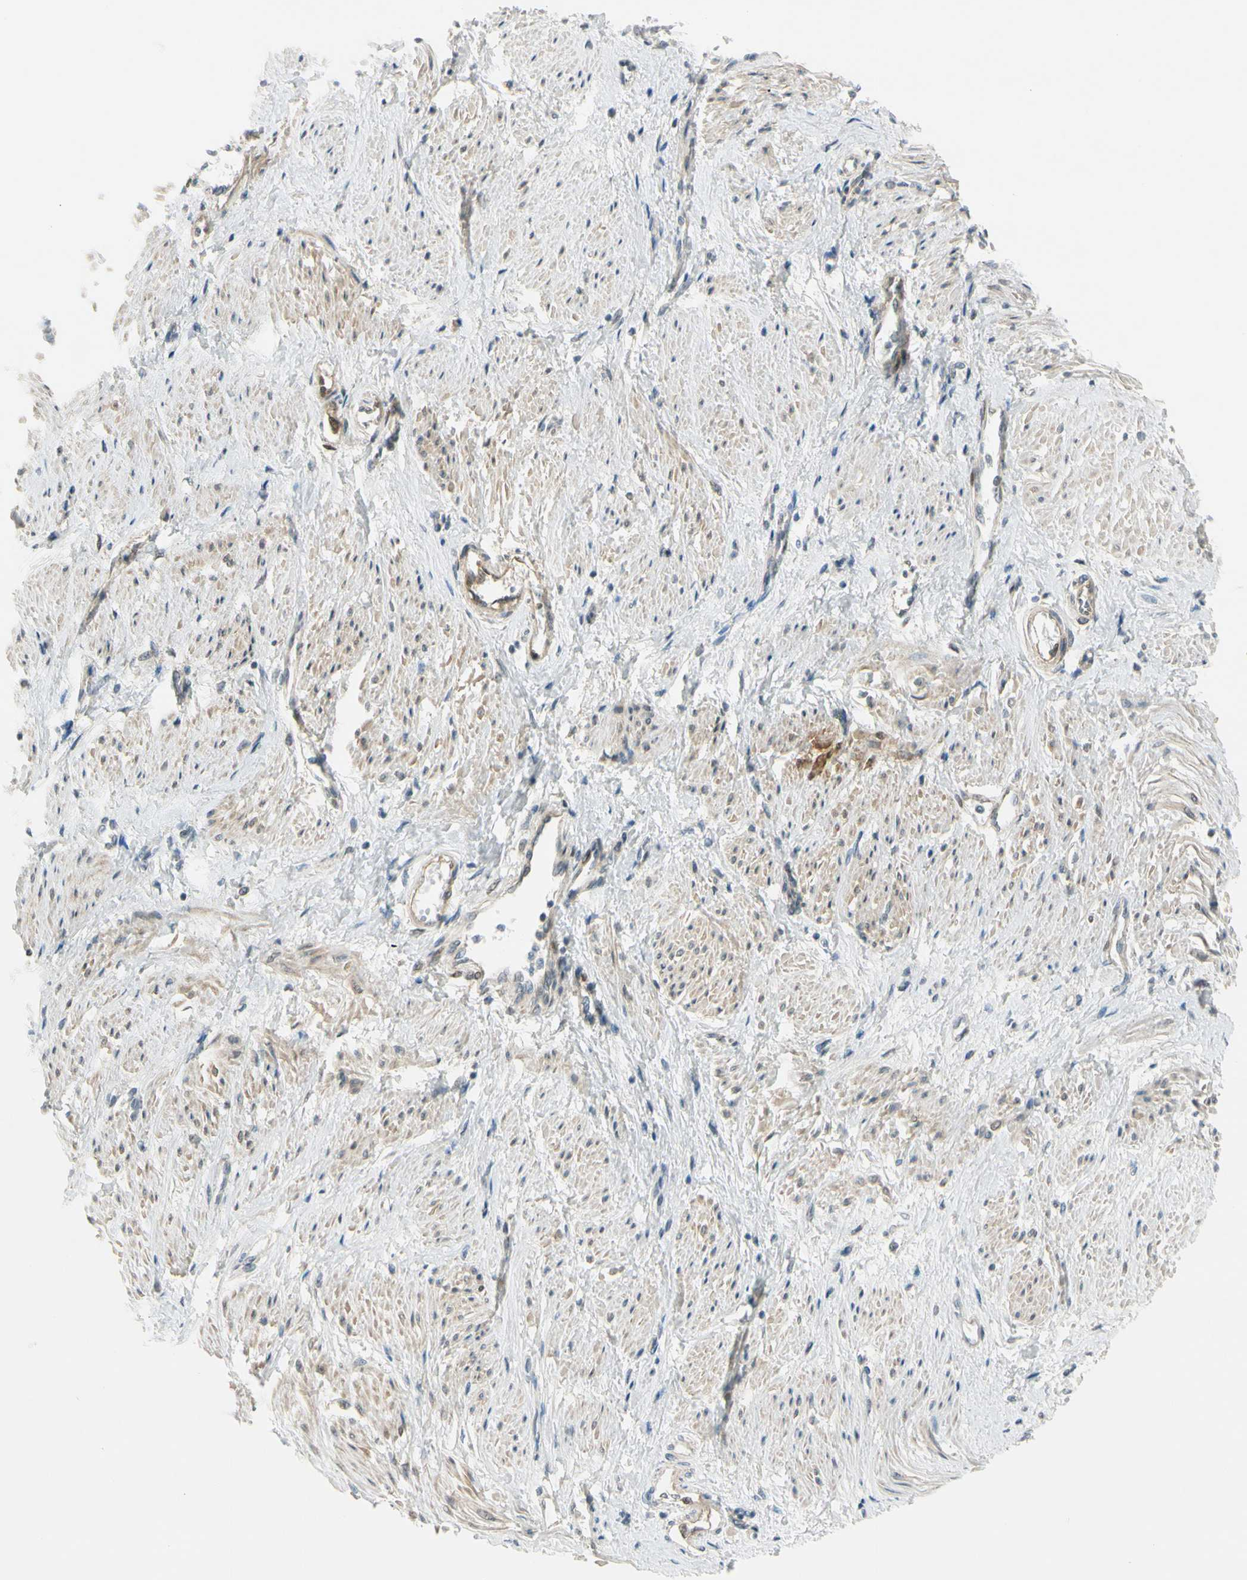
{"staining": {"intensity": "moderate", "quantity": "<25%", "location": "cytoplasmic/membranous"}, "tissue": "smooth muscle", "cell_type": "Smooth muscle cells", "image_type": "normal", "snomed": [{"axis": "morphology", "description": "Normal tissue, NOS"}, {"axis": "topography", "description": "Smooth muscle"}, {"axis": "topography", "description": "Uterus"}], "caption": "Smooth muscle stained for a protein exhibits moderate cytoplasmic/membranous positivity in smooth muscle cells. Nuclei are stained in blue.", "gene": "FHL2", "patient": {"sex": "female", "age": 39}}